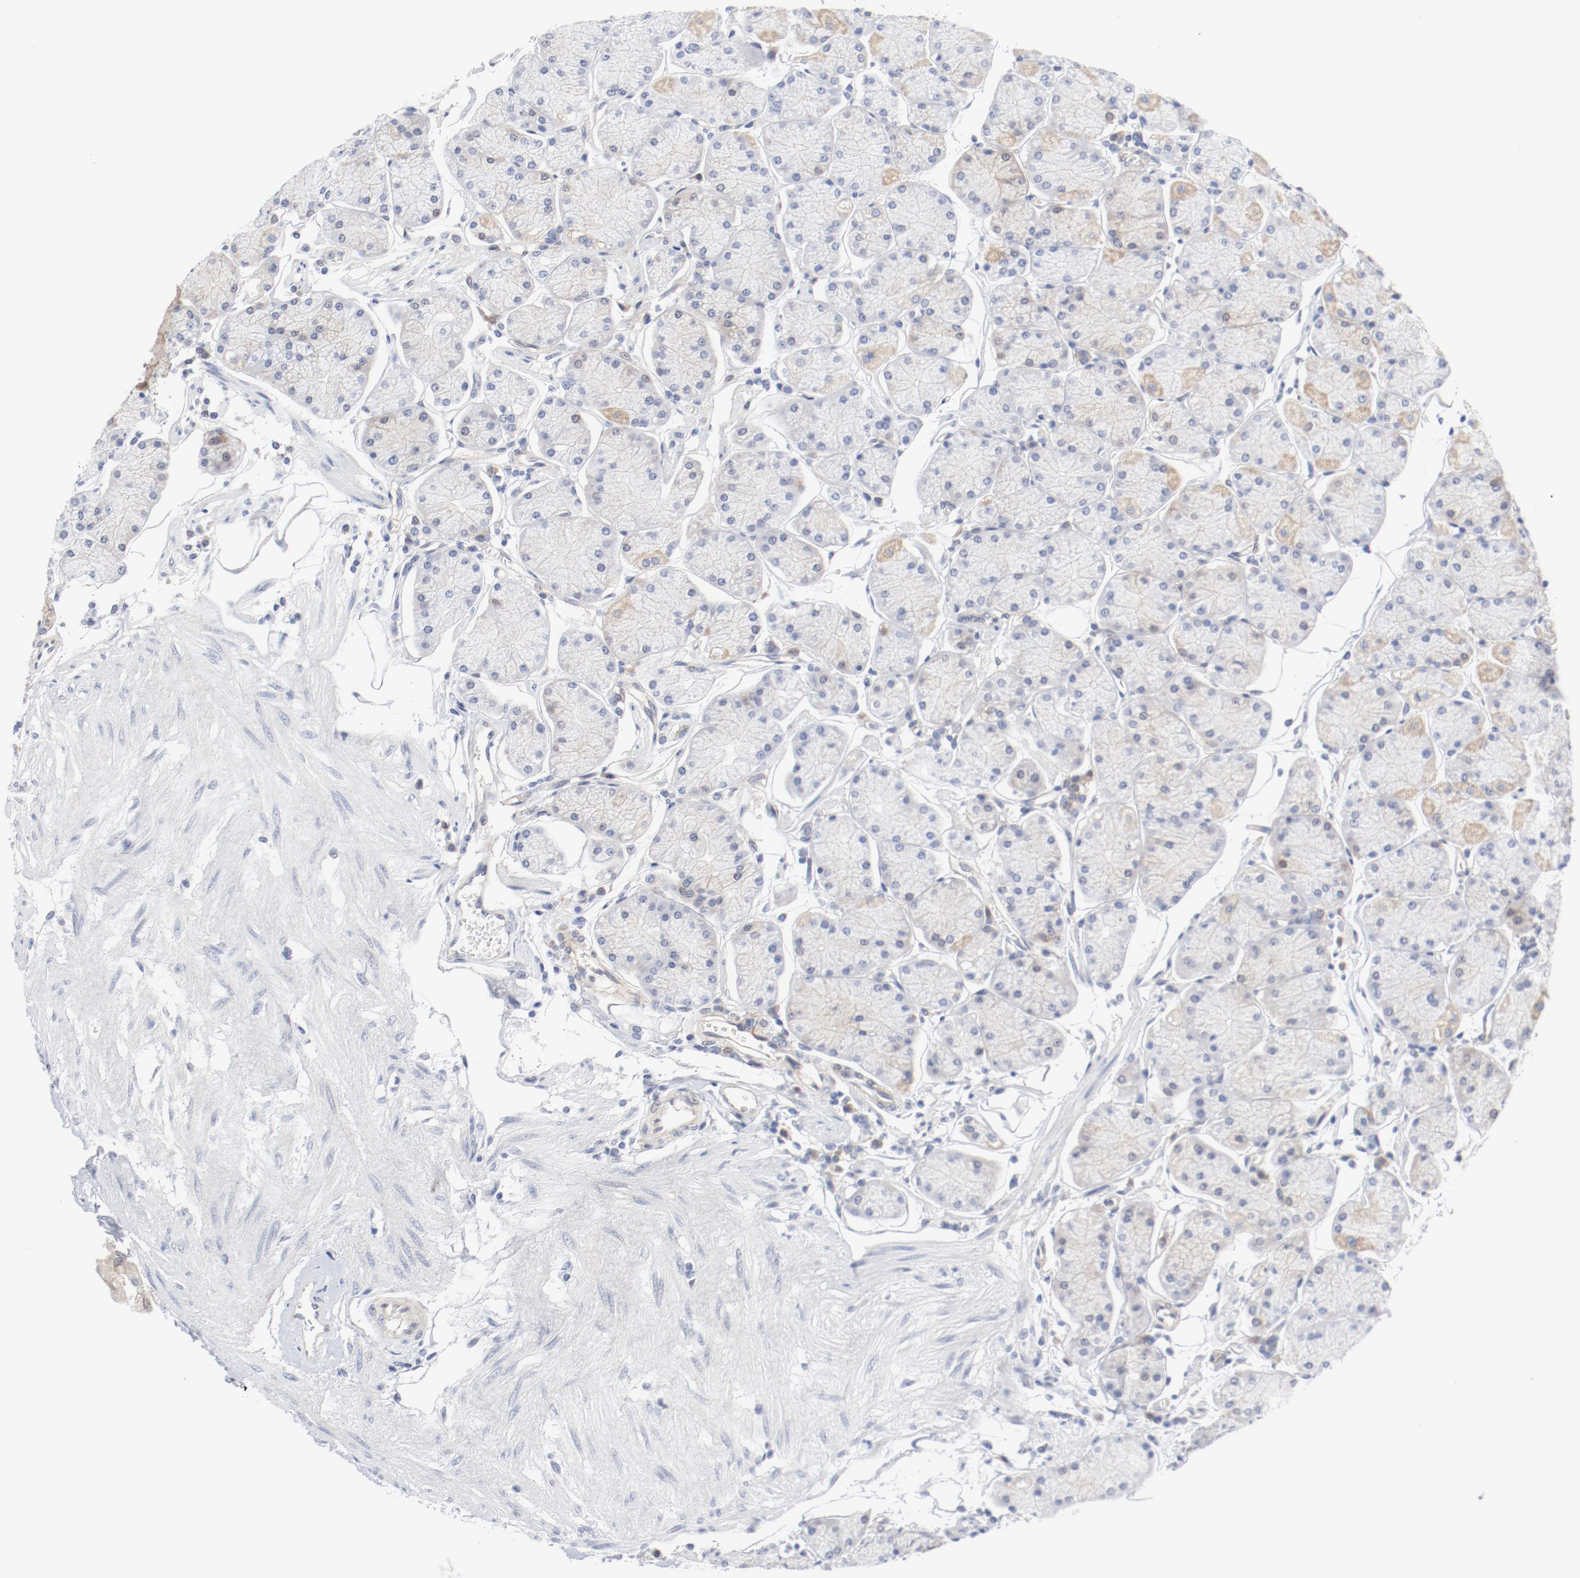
{"staining": {"intensity": "moderate", "quantity": "25%-75%", "location": "cytoplasmic/membranous"}, "tissue": "stomach", "cell_type": "Glandular cells", "image_type": "normal", "snomed": [{"axis": "morphology", "description": "Normal tissue, NOS"}, {"axis": "topography", "description": "Stomach, upper"}, {"axis": "topography", "description": "Stomach"}], "caption": "Glandular cells show medium levels of moderate cytoplasmic/membranous positivity in approximately 25%-75% of cells in normal stomach.", "gene": "BAD", "patient": {"sex": "male", "age": 76}}